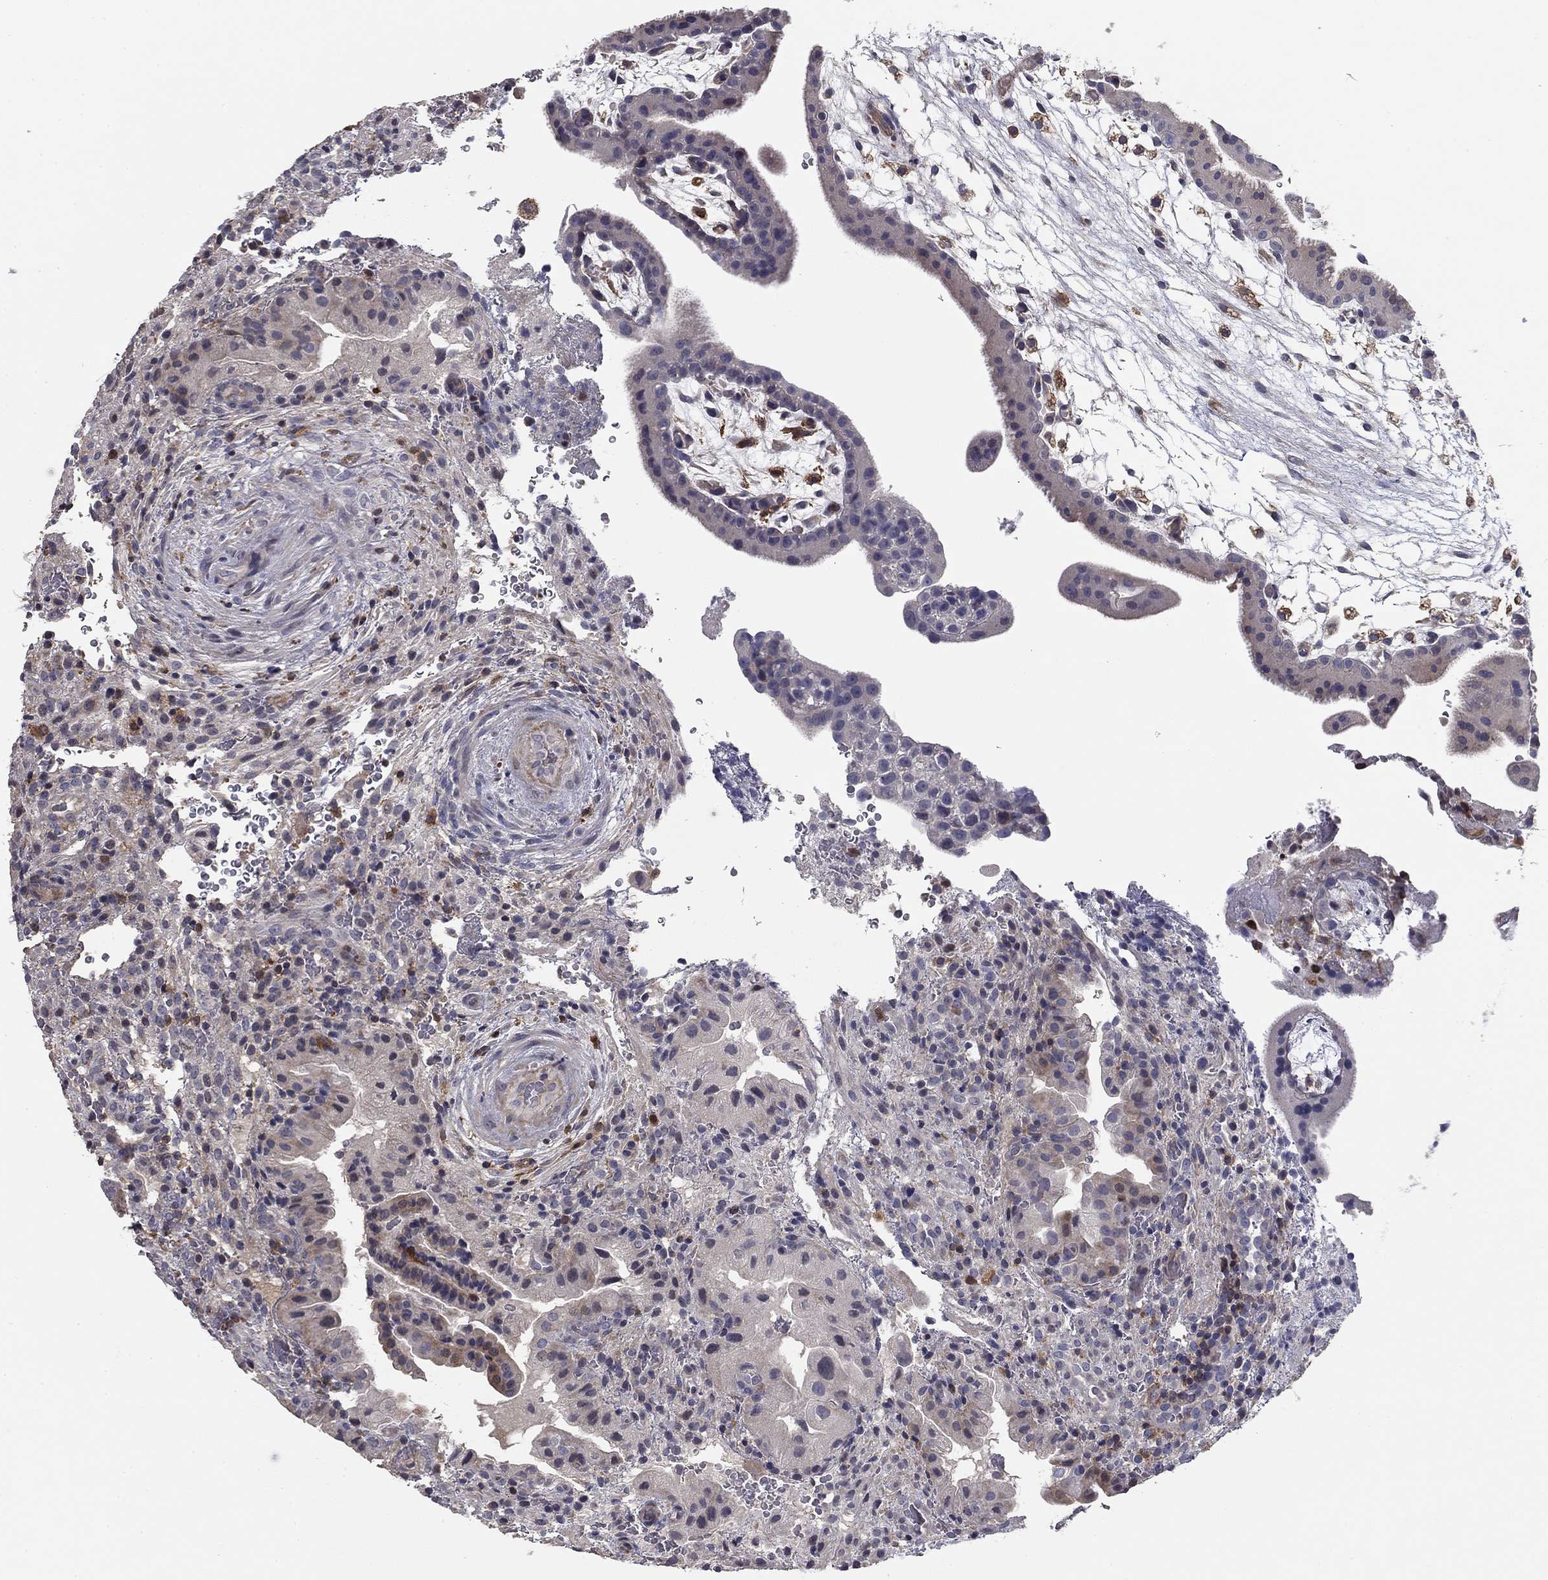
{"staining": {"intensity": "moderate", "quantity": "<25%", "location": "cytoplasmic/membranous"}, "tissue": "placenta", "cell_type": "Decidual cells", "image_type": "normal", "snomed": [{"axis": "morphology", "description": "Normal tissue, NOS"}, {"axis": "topography", "description": "Placenta"}], "caption": "Protein positivity by immunohistochemistry displays moderate cytoplasmic/membranous staining in approximately <25% of decidual cells in normal placenta. The protein of interest is shown in brown color, while the nuclei are stained blue.", "gene": "PLCB2", "patient": {"sex": "female", "age": 19}}